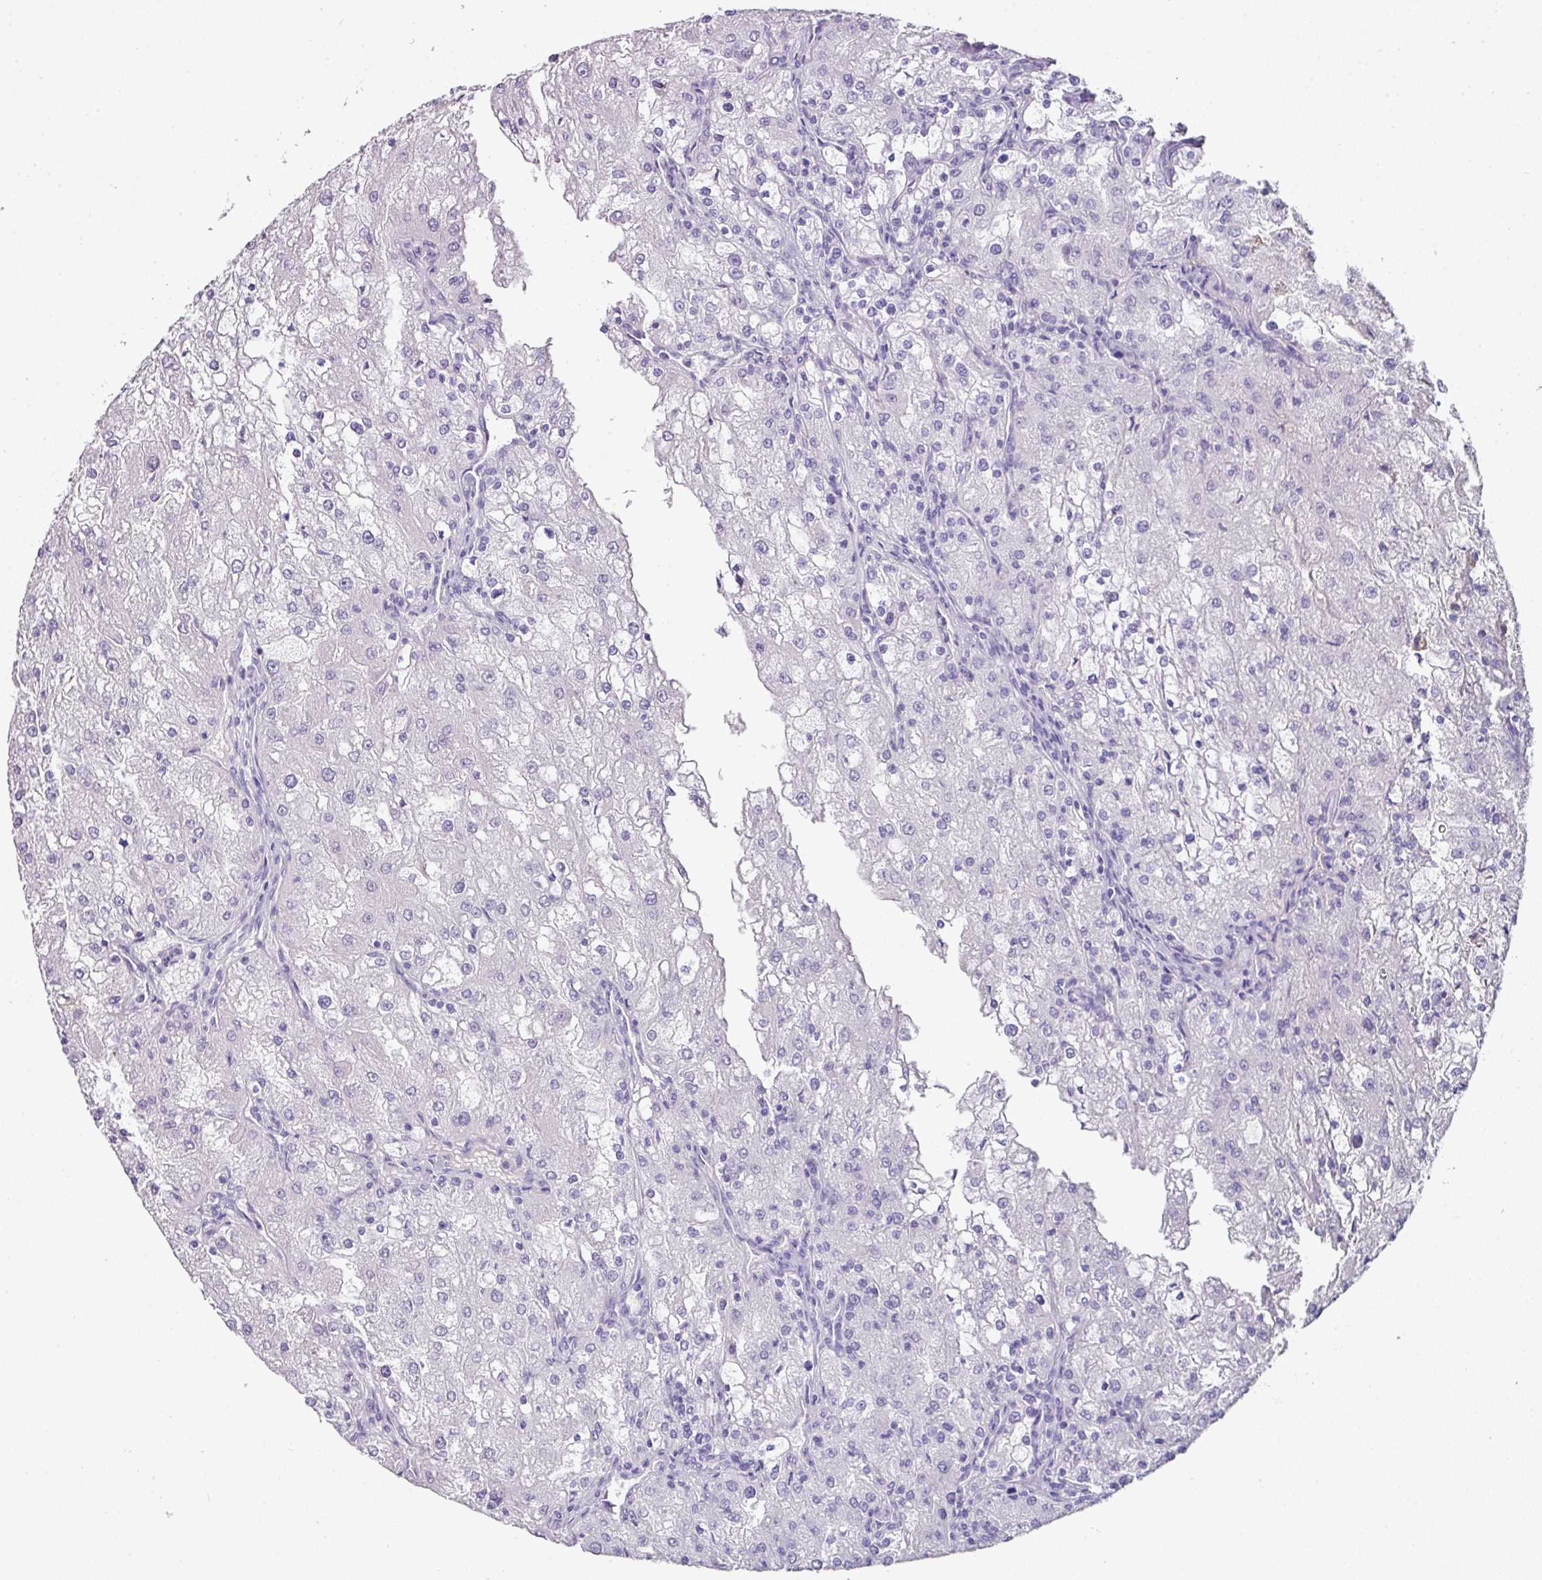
{"staining": {"intensity": "negative", "quantity": "none", "location": "none"}, "tissue": "renal cancer", "cell_type": "Tumor cells", "image_type": "cancer", "snomed": [{"axis": "morphology", "description": "Adenocarcinoma, NOS"}, {"axis": "topography", "description": "Kidney"}], "caption": "Renal cancer was stained to show a protein in brown. There is no significant expression in tumor cells. (DAB immunohistochemistry visualized using brightfield microscopy, high magnification).", "gene": "OR52N1", "patient": {"sex": "female", "age": 74}}